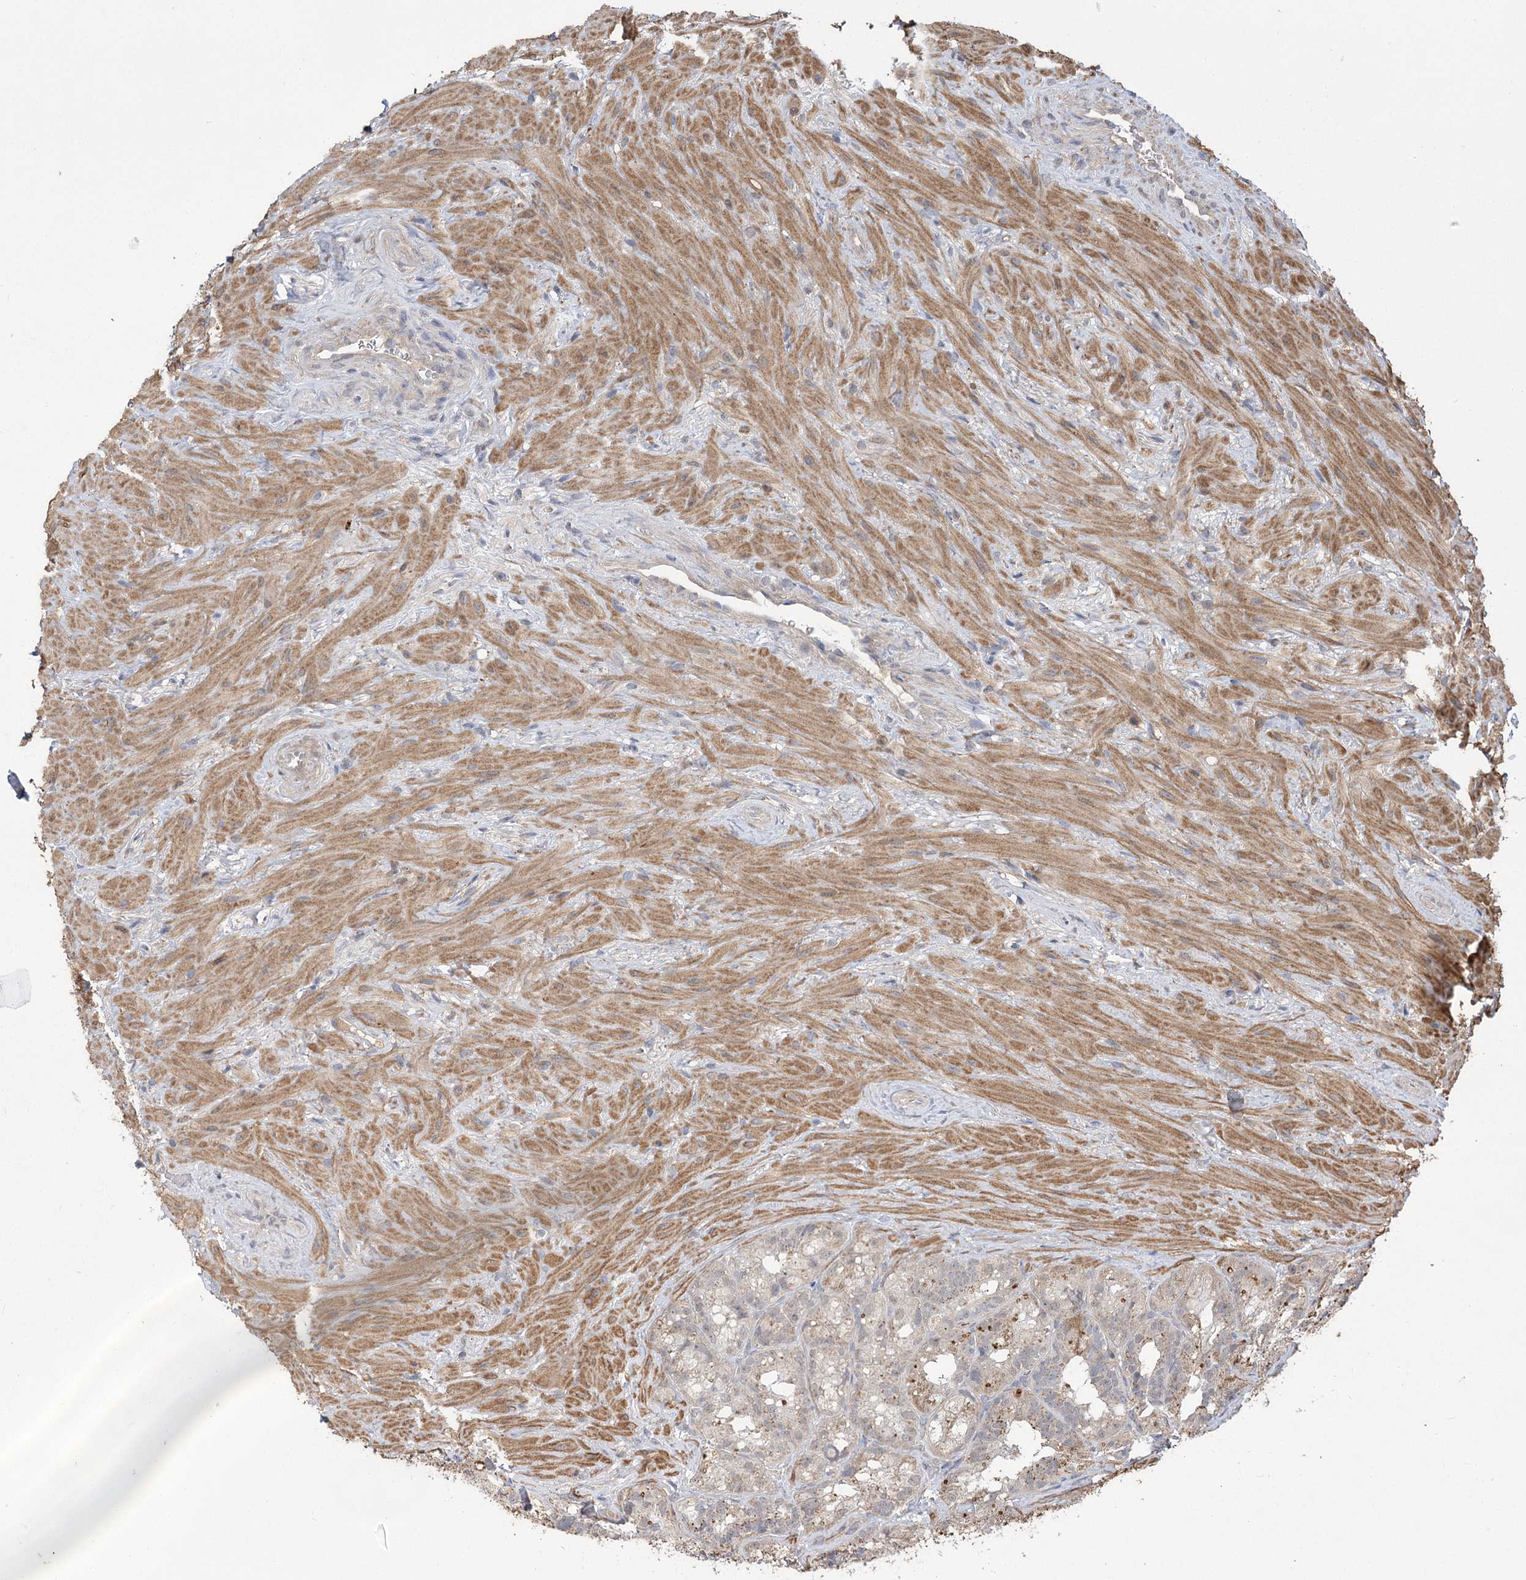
{"staining": {"intensity": "moderate", "quantity": "25%-75%", "location": "cytoplasmic/membranous,nuclear"}, "tissue": "seminal vesicle", "cell_type": "Glandular cells", "image_type": "normal", "snomed": [{"axis": "morphology", "description": "Normal tissue, NOS"}, {"axis": "topography", "description": "Seminal veicle"}], "caption": "Benign seminal vesicle was stained to show a protein in brown. There is medium levels of moderate cytoplasmic/membranous,nuclear expression in approximately 25%-75% of glandular cells.", "gene": "TENM2", "patient": {"sex": "male", "age": 60}}